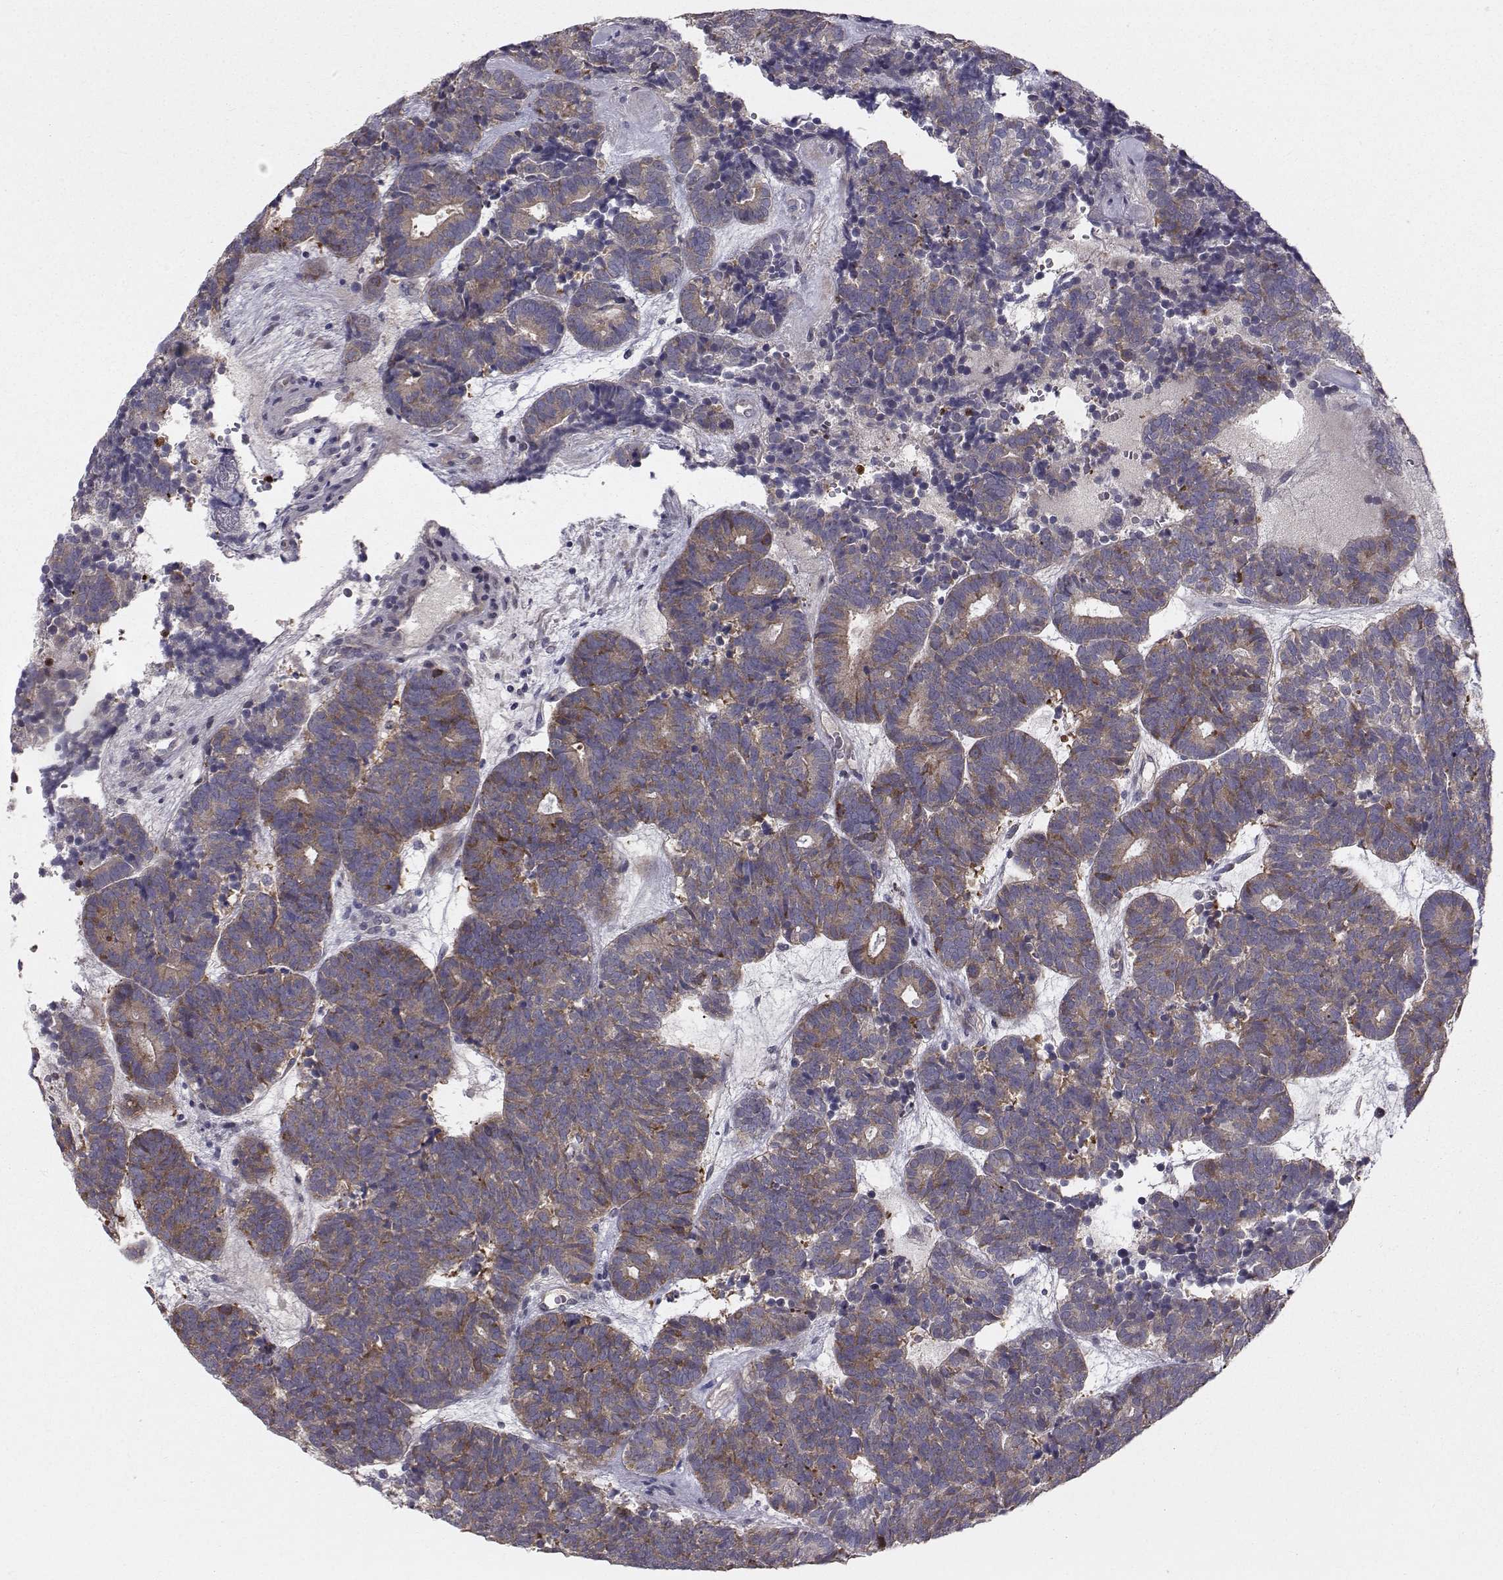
{"staining": {"intensity": "weak", "quantity": ">75%", "location": "cytoplasmic/membranous"}, "tissue": "head and neck cancer", "cell_type": "Tumor cells", "image_type": "cancer", "snomed": [{"axis": "morphology", "description": "Adenocarcinoma, NOS"}, {"axis": "topography", "description": "Head-Neck"}], "caption": "A brown stain labels weak cytoplasmic/membranous staining of a protein in human head and neck cancer (adenocarcinoma) tumor cells.", "gene": "HSP90AB1", "patient": {"sex": "female", "age": 81}}